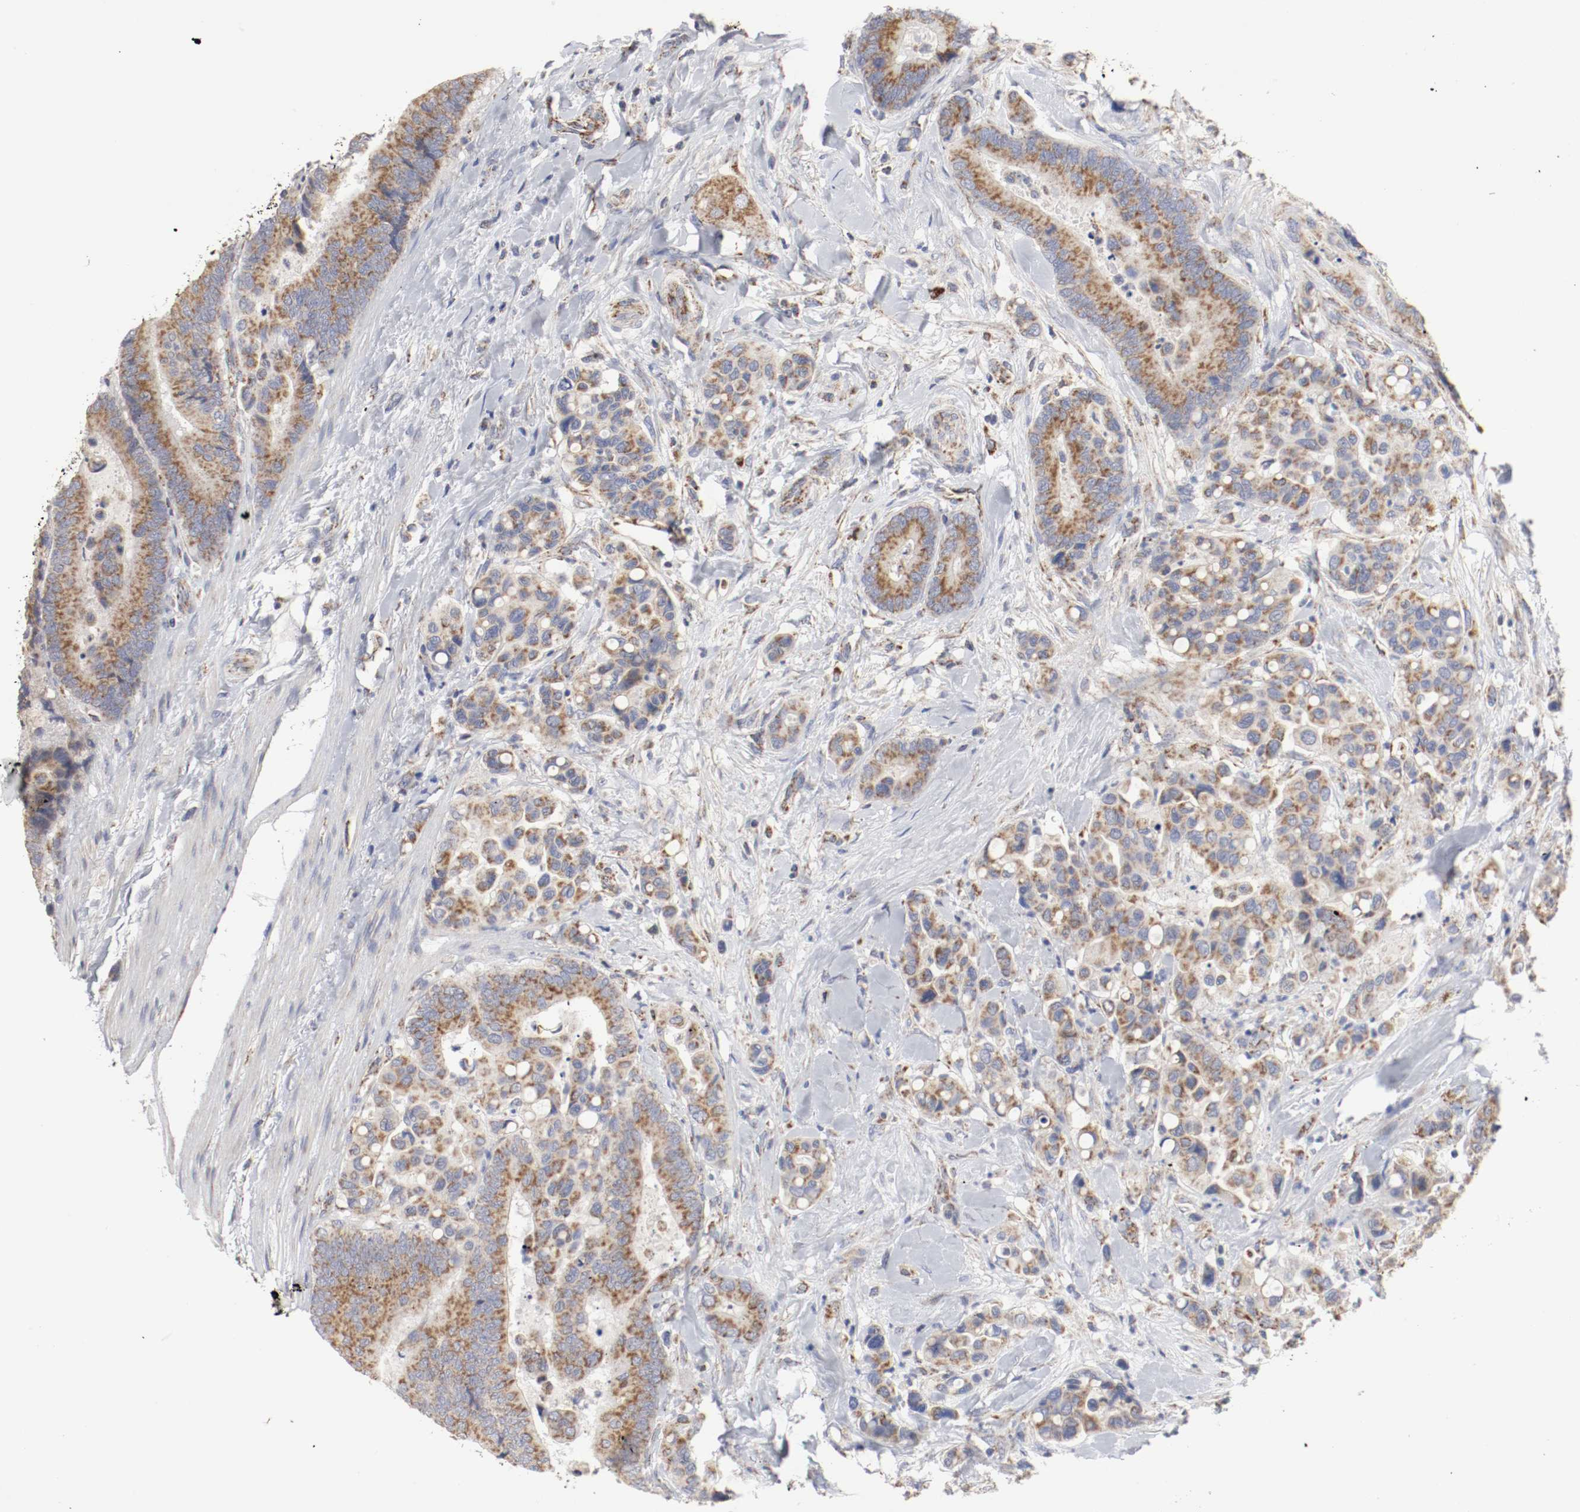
{"staining": {"intensity": "moderate", "quantity": ">75%", "location": "cytoplasmic/membranous"}, "tissue": "colorectal cancer", "cell_type": "Tumor cells", "image_type": "cancer", "snomed": [{"axis": "morphology", "description": "Normal tissue, NOS"}, {"axis": "morphology", "description": "Adenocarcinoma, NOS"}, {"axis": "topography", "description": "Colon"}], "caption": "Colorectal cancer (adenocarcinoma) stained with a protein marker shows moderate staining in tumor cells.", "gene": "AFG3L2", "patient": {"sex": "male", "age": 82}}